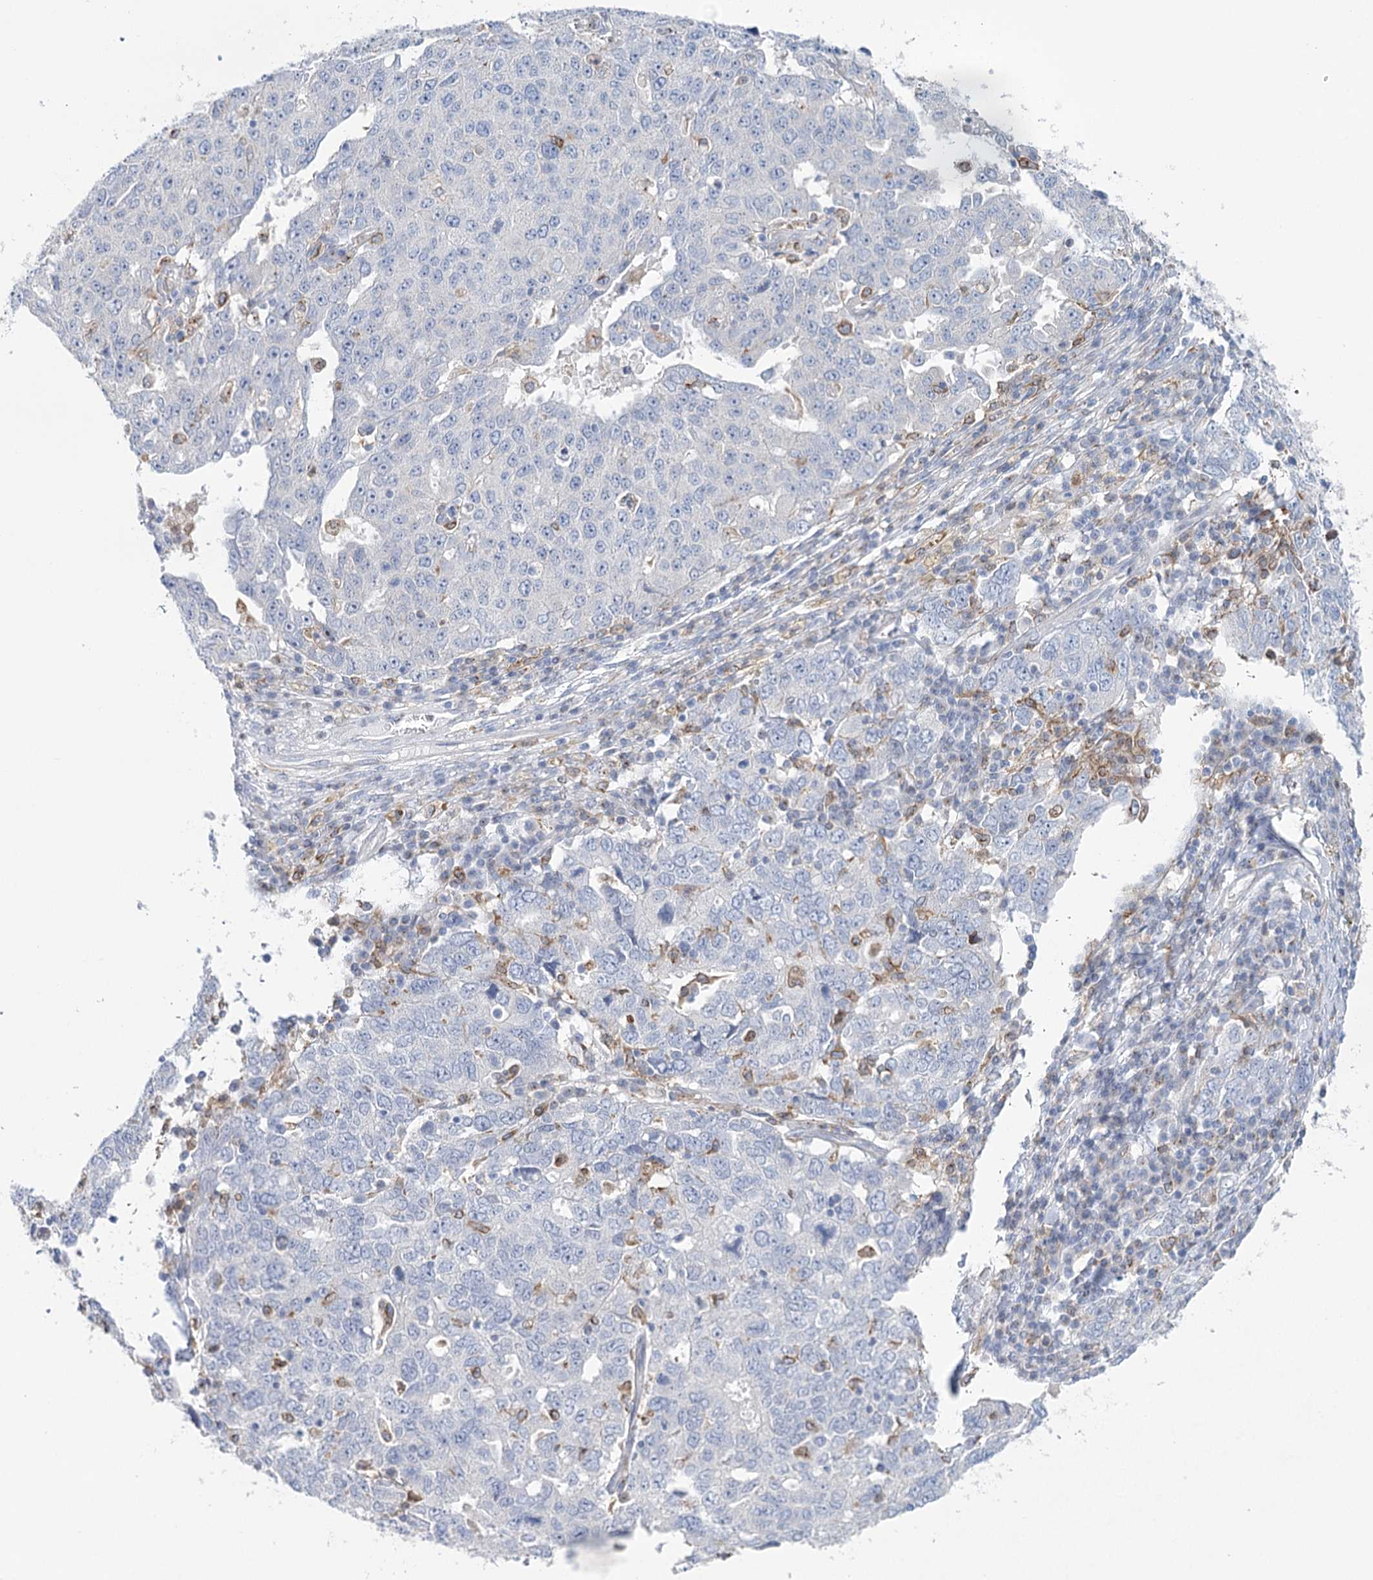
{"staining": {"intensity": "negative", "quantity": "none", "location": "none"}, "tissue": "ovarian cancer", "cell_type": "Tumor cells", "image_type": "cancer", "snomed": [{"axis": "morphology", "description": "Carcinoma, endometroid"}, {"axis": "topography", "description": "Ovary"}], "caption": "The photomicrograph displays no staining of tumor cells in ovarian endometroid carcinoma.", "gene": "CCDC88A", "patient": {"sex": "female", "age": 62}}